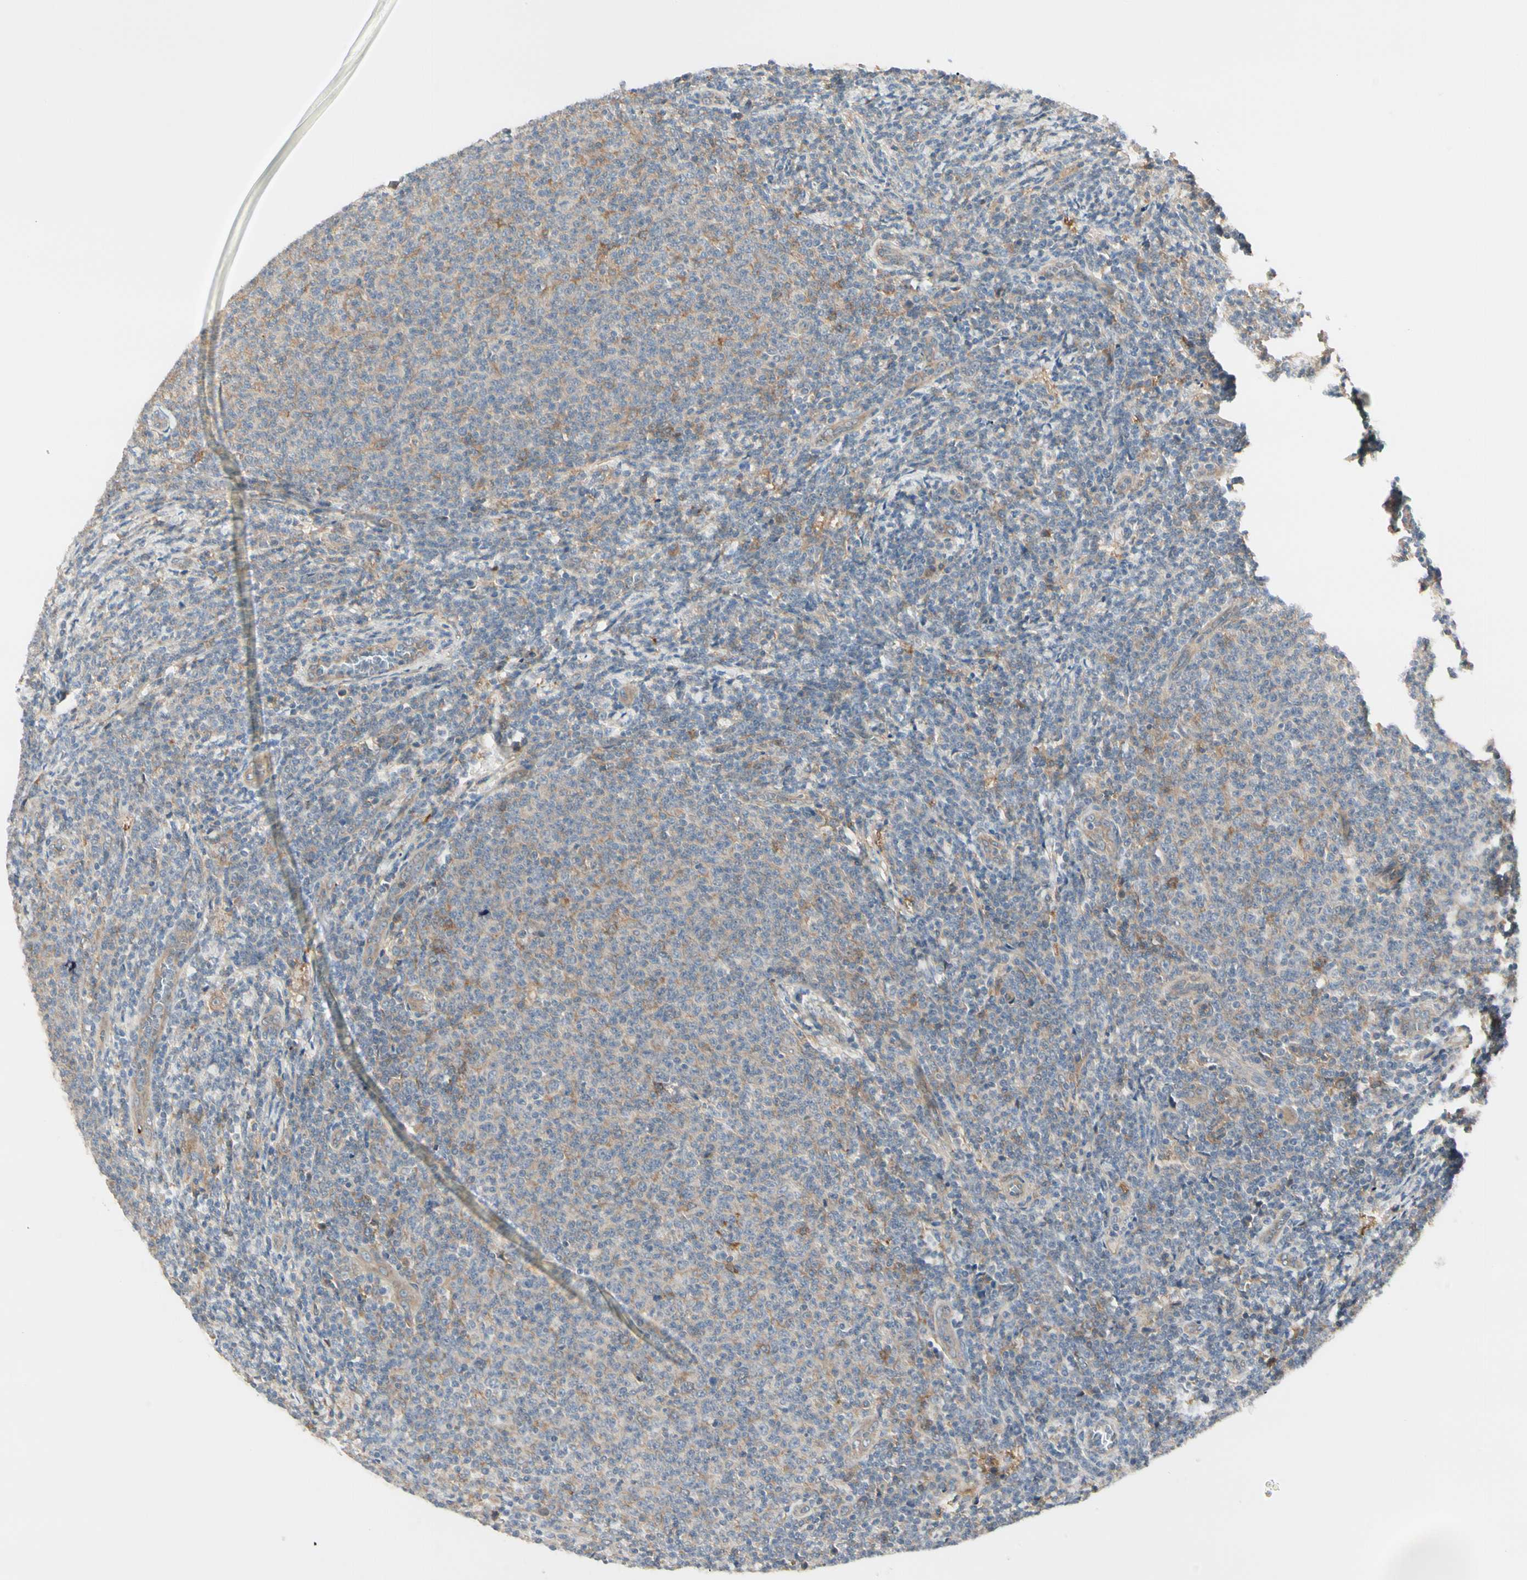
{"staining": {"intensity": "weak", "quantity": ">75%", "location": "cytoplasmic/membranous"}, "tissue": "lymphoma", "cell_type": "Tumor cells", "image_type": "cancer", "snomed": [{"axis": "morphology", "description": "Malignant lymphoma, non-Hodgkin's type, Low grade"}, {"axis": "topography", "description": "Lymph node"}], "caption": "This image shows IHC staining of human lymphoma, with low weak cytoplasmic/membranous expression in about >75% of tumor cells.", "gene": "F2R", "patient": {"sex": "male", "age": 66}}